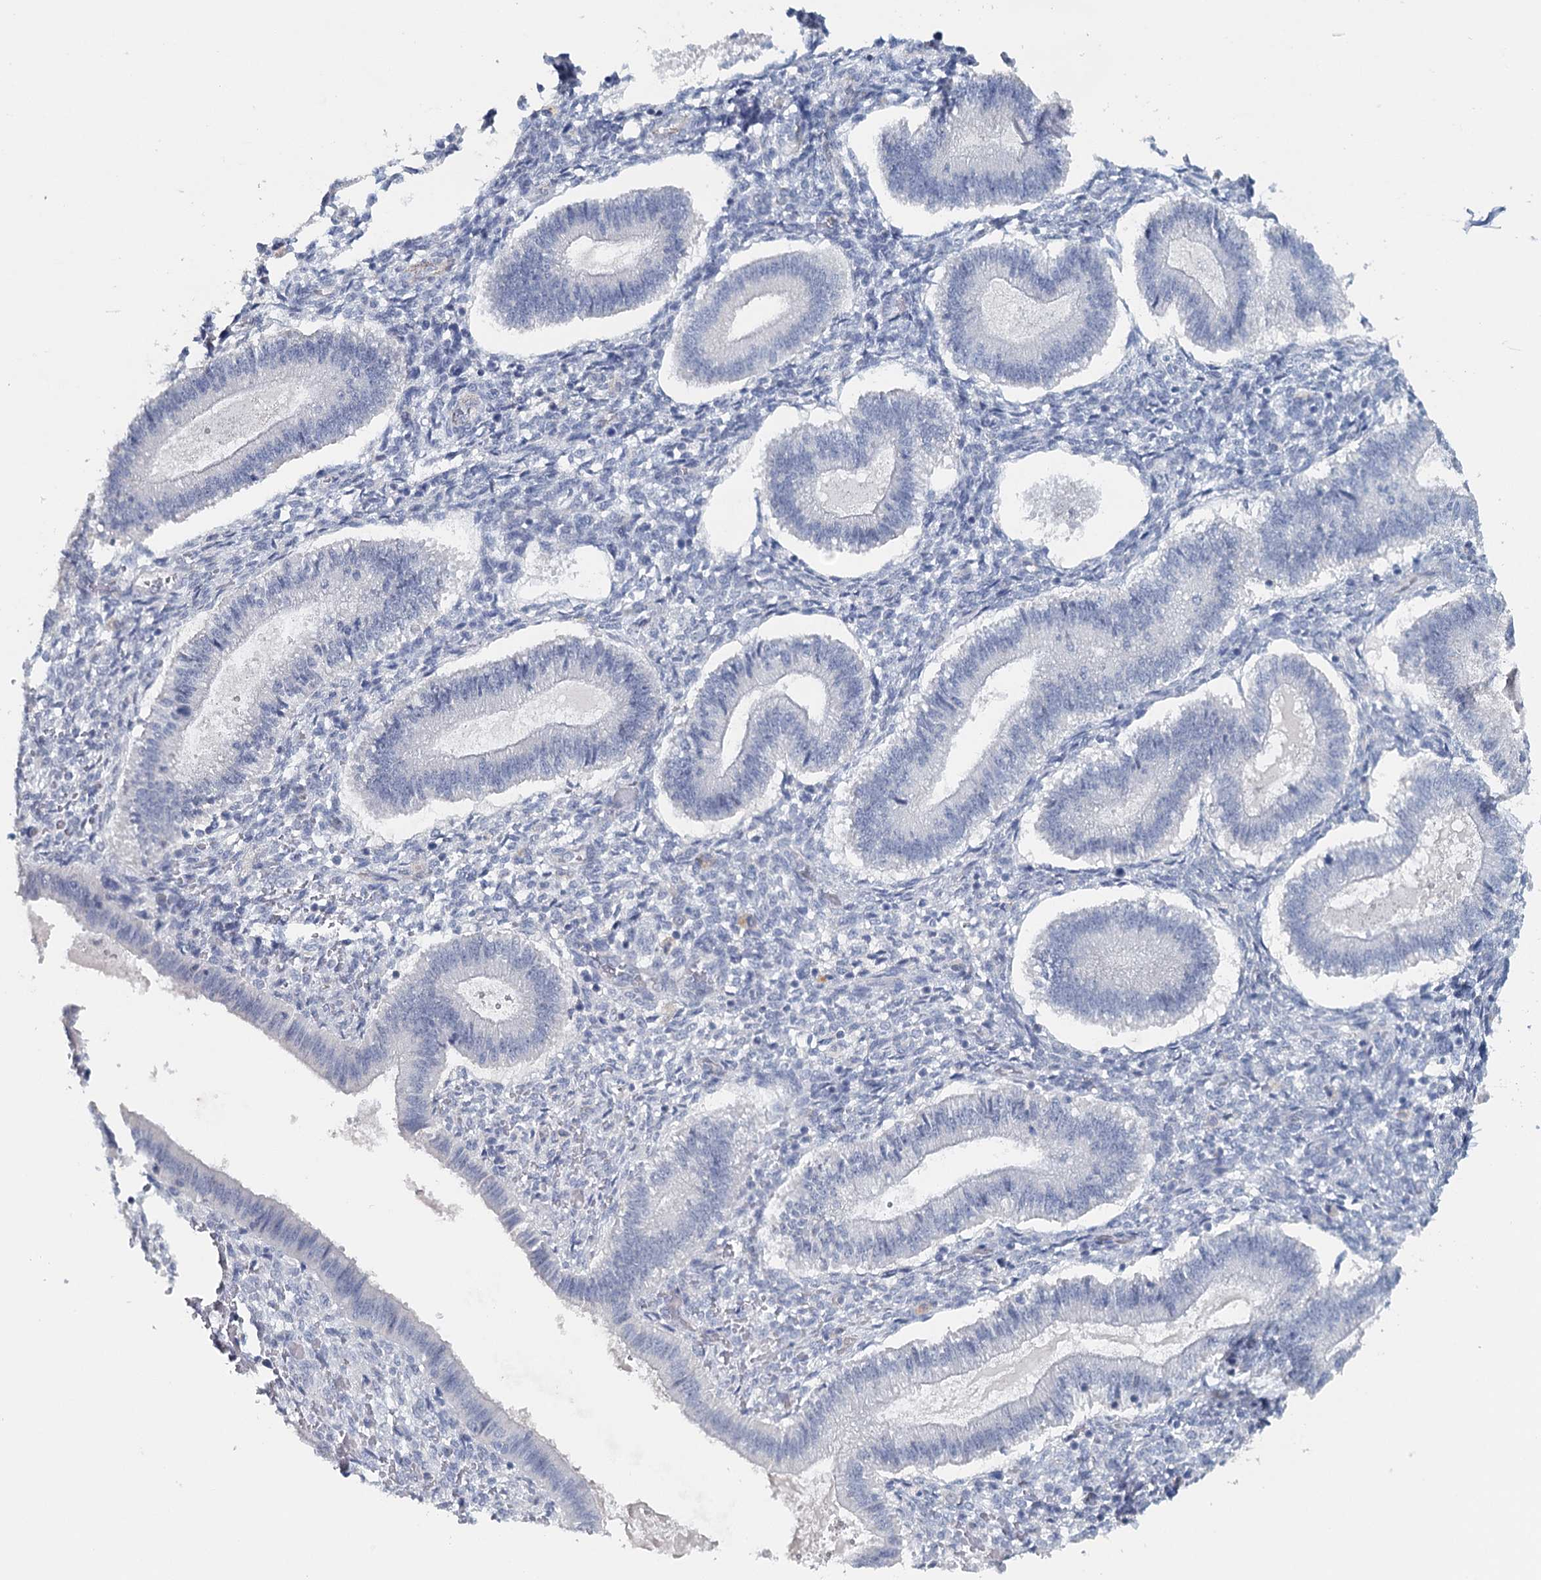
{"staining": {"intensity": "negative", "quantity": "none", "location": "none"}, "tissue": "endometrium", "cell_type": "Cells in endometrial stroma", "image_type": "normal", "snomed": [{"axis": "morphology", "description": "Normal tissue, NOS"}, {"axis": "topography", "description": "Endometrium"}], "caption": "Immunohistochemistry (IHC) photomicrograph of unremarkable endometrium: human endometrium stained with DAB displays no significant protein positivity in cells in endometrial stroma.", "gene": "SYNPO", "patient": {"sex": "female", "age": 25}}